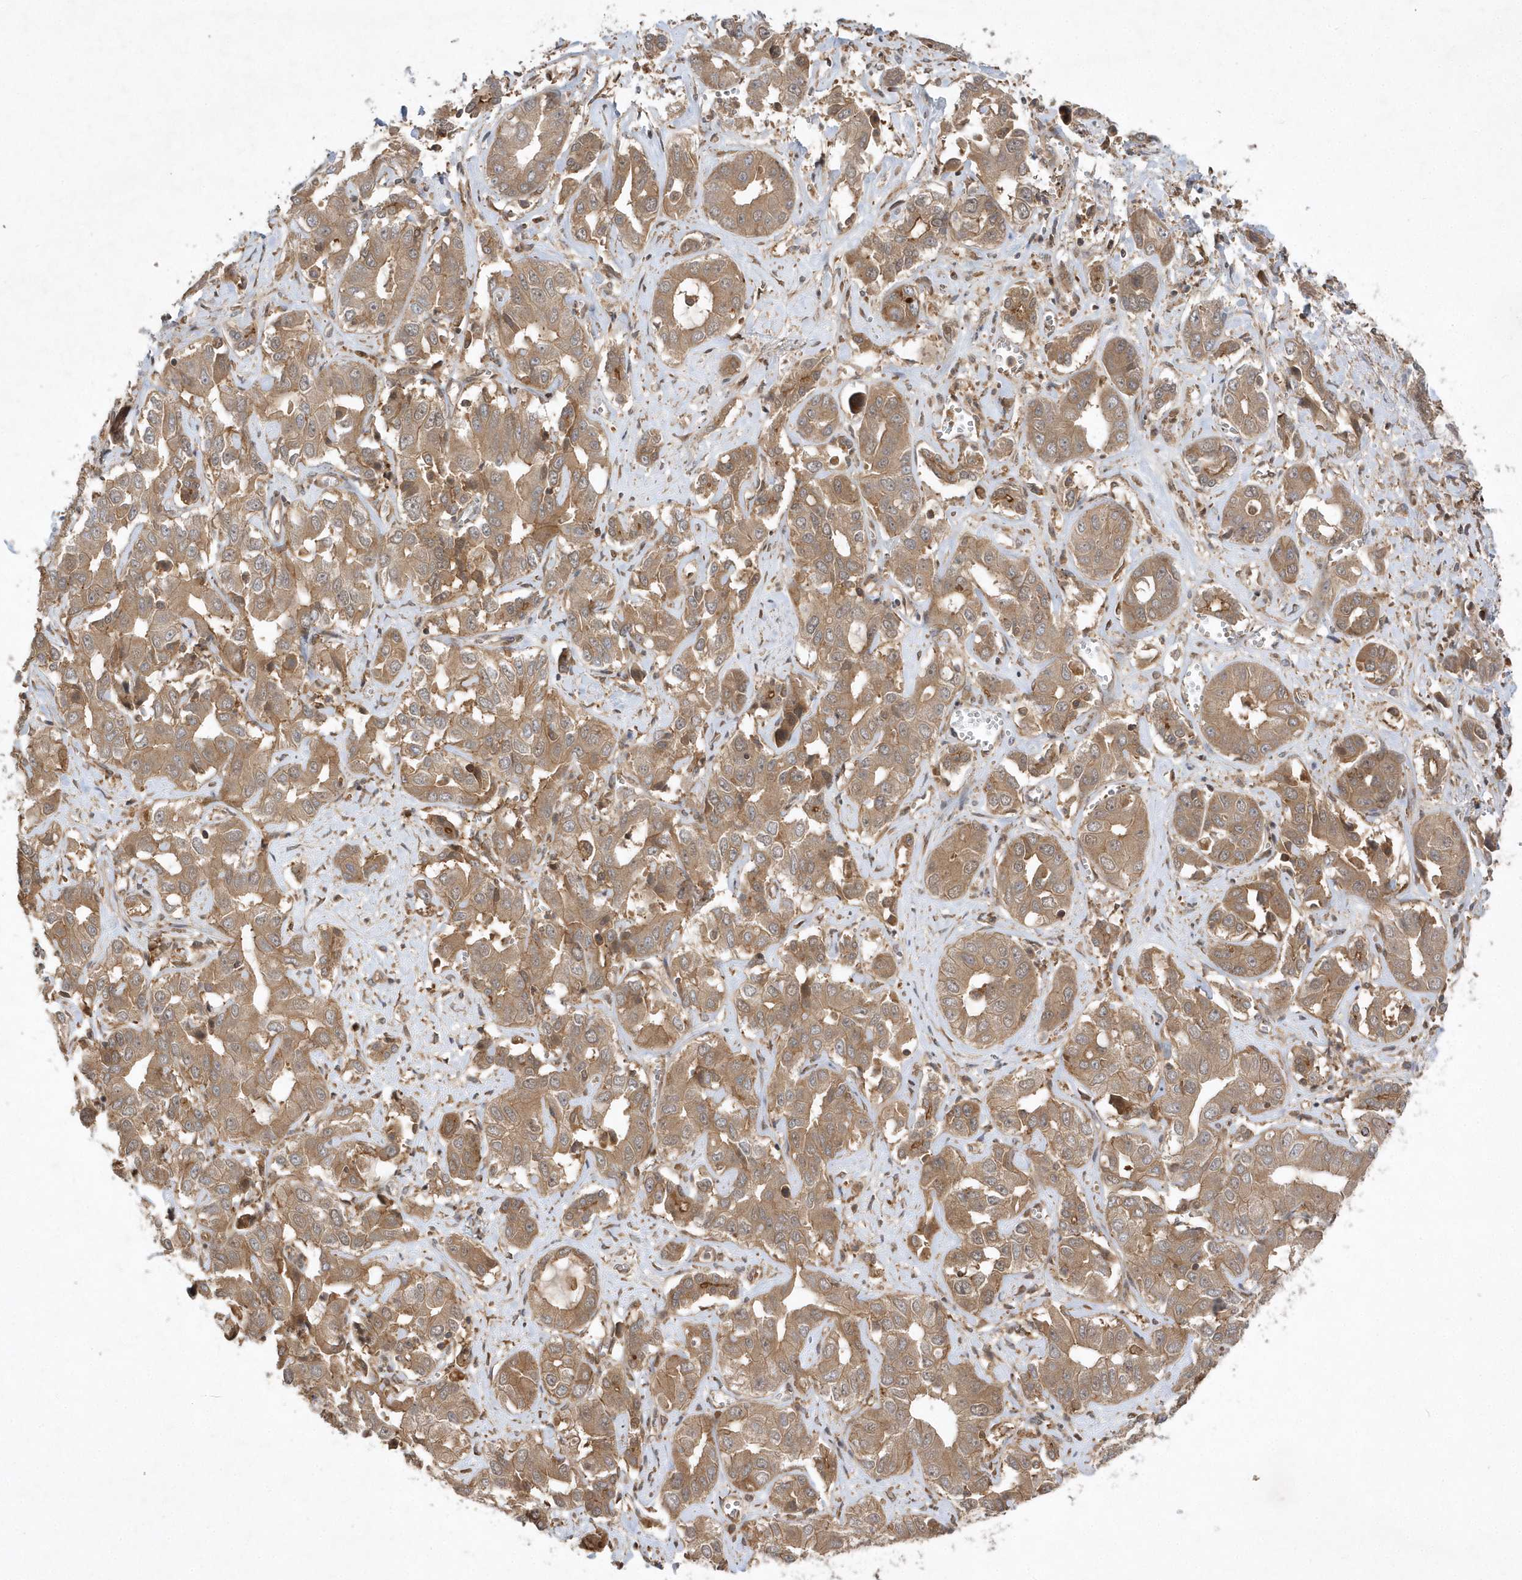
{"staining": {"intensity": "moderate", "quantity": ">75%", "location": "cytoplasmic/membranous"}, "tissue": "liver cancer", "cell_type": "Tumor cells", "image_type": "cancer", "snomed": [{"axis": "morphology", "description": "Cholangiocarcinoma"}, {"axis": "topography", "description": "Liver"}], "caption": "Brown immunohistochemical staining in cholangiocarcinoma (liver) displays moderate cytoplasmic/membranous positivity in about >75% of tumor cells.", "gene": "GFM2", "patient": {"sex": "female", "age": 52}}